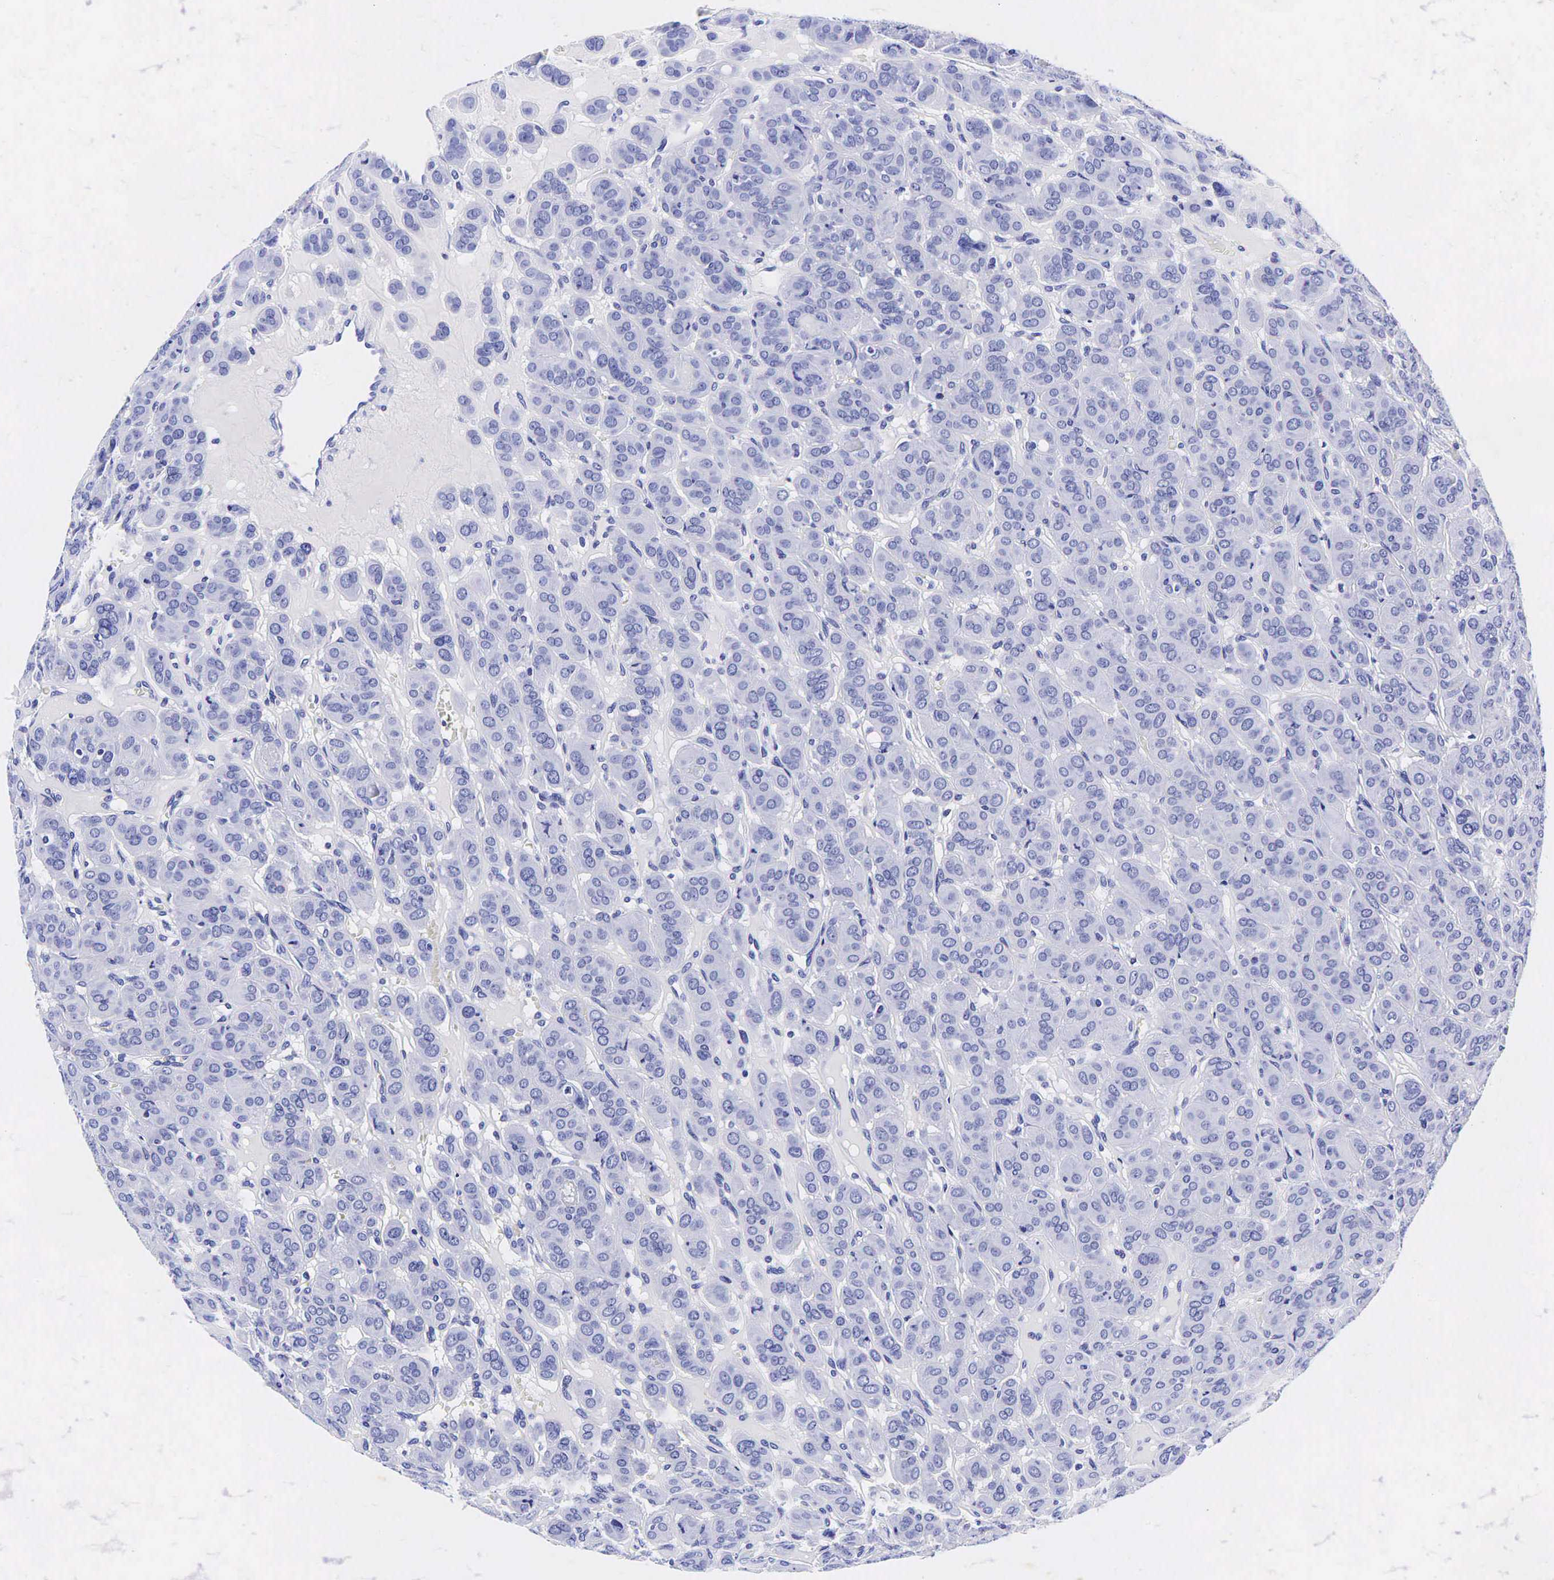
{"staining": {"intensity": "negative", "quantity": "none", "location": "none"}, "tissue": "thyroid cancer", "cell_type": "Tumor cells", "image_type": "cancer", "snomed": [{"axis": "morphology", "description": "Follicular adenoma carcinoma, NOS"}, {"axis": "topography", "description": "Thyroid gland"}], "caption": "This is a histopathology image of IHC staining of thyroid follicular adenoma carcinoma, which shows no staining in tumor cells.", "gene": "GCG", "patient": {"sex": "female", "age": 71}}